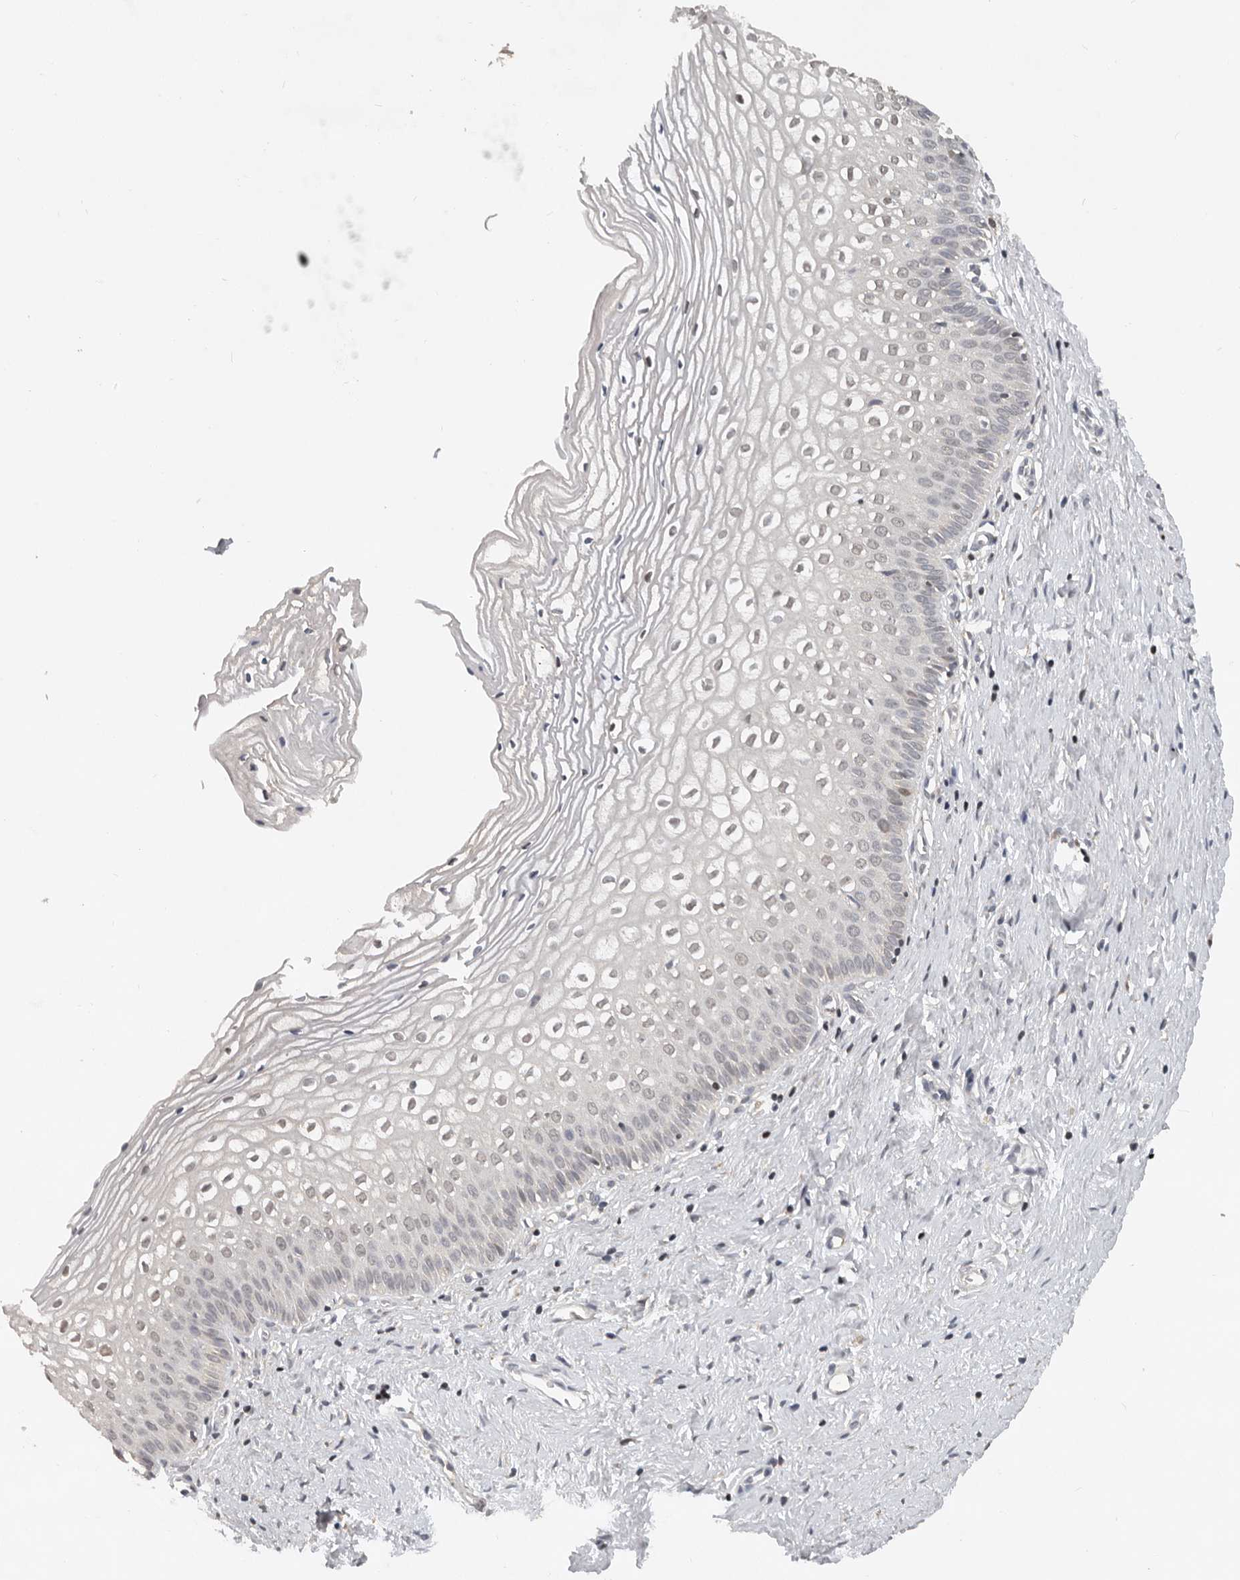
{"staining": {"intensity": "negative", "quantity": "none", "location": "none"}, "tissue": "cervix", "cell_type": "Squamous epithelial cells", "image_type": "normal", "snomed": [{"axis": "morphology", "description": "Normal tissue, NOS"}, {"axis": "topography", "description": "Cervix"}], "caption": "Squamous epithelial cells show no significant staining in unremarkable cervix. Brightfield microscopy of immunohistochemistry (IHC) stained with DAB (3,3'-diaminobenzidine) (brown) and hematoxylin (blue), captured at high magnification.", "gene": "HENMT1", "patient": {"sex": "female", "age": 27}}